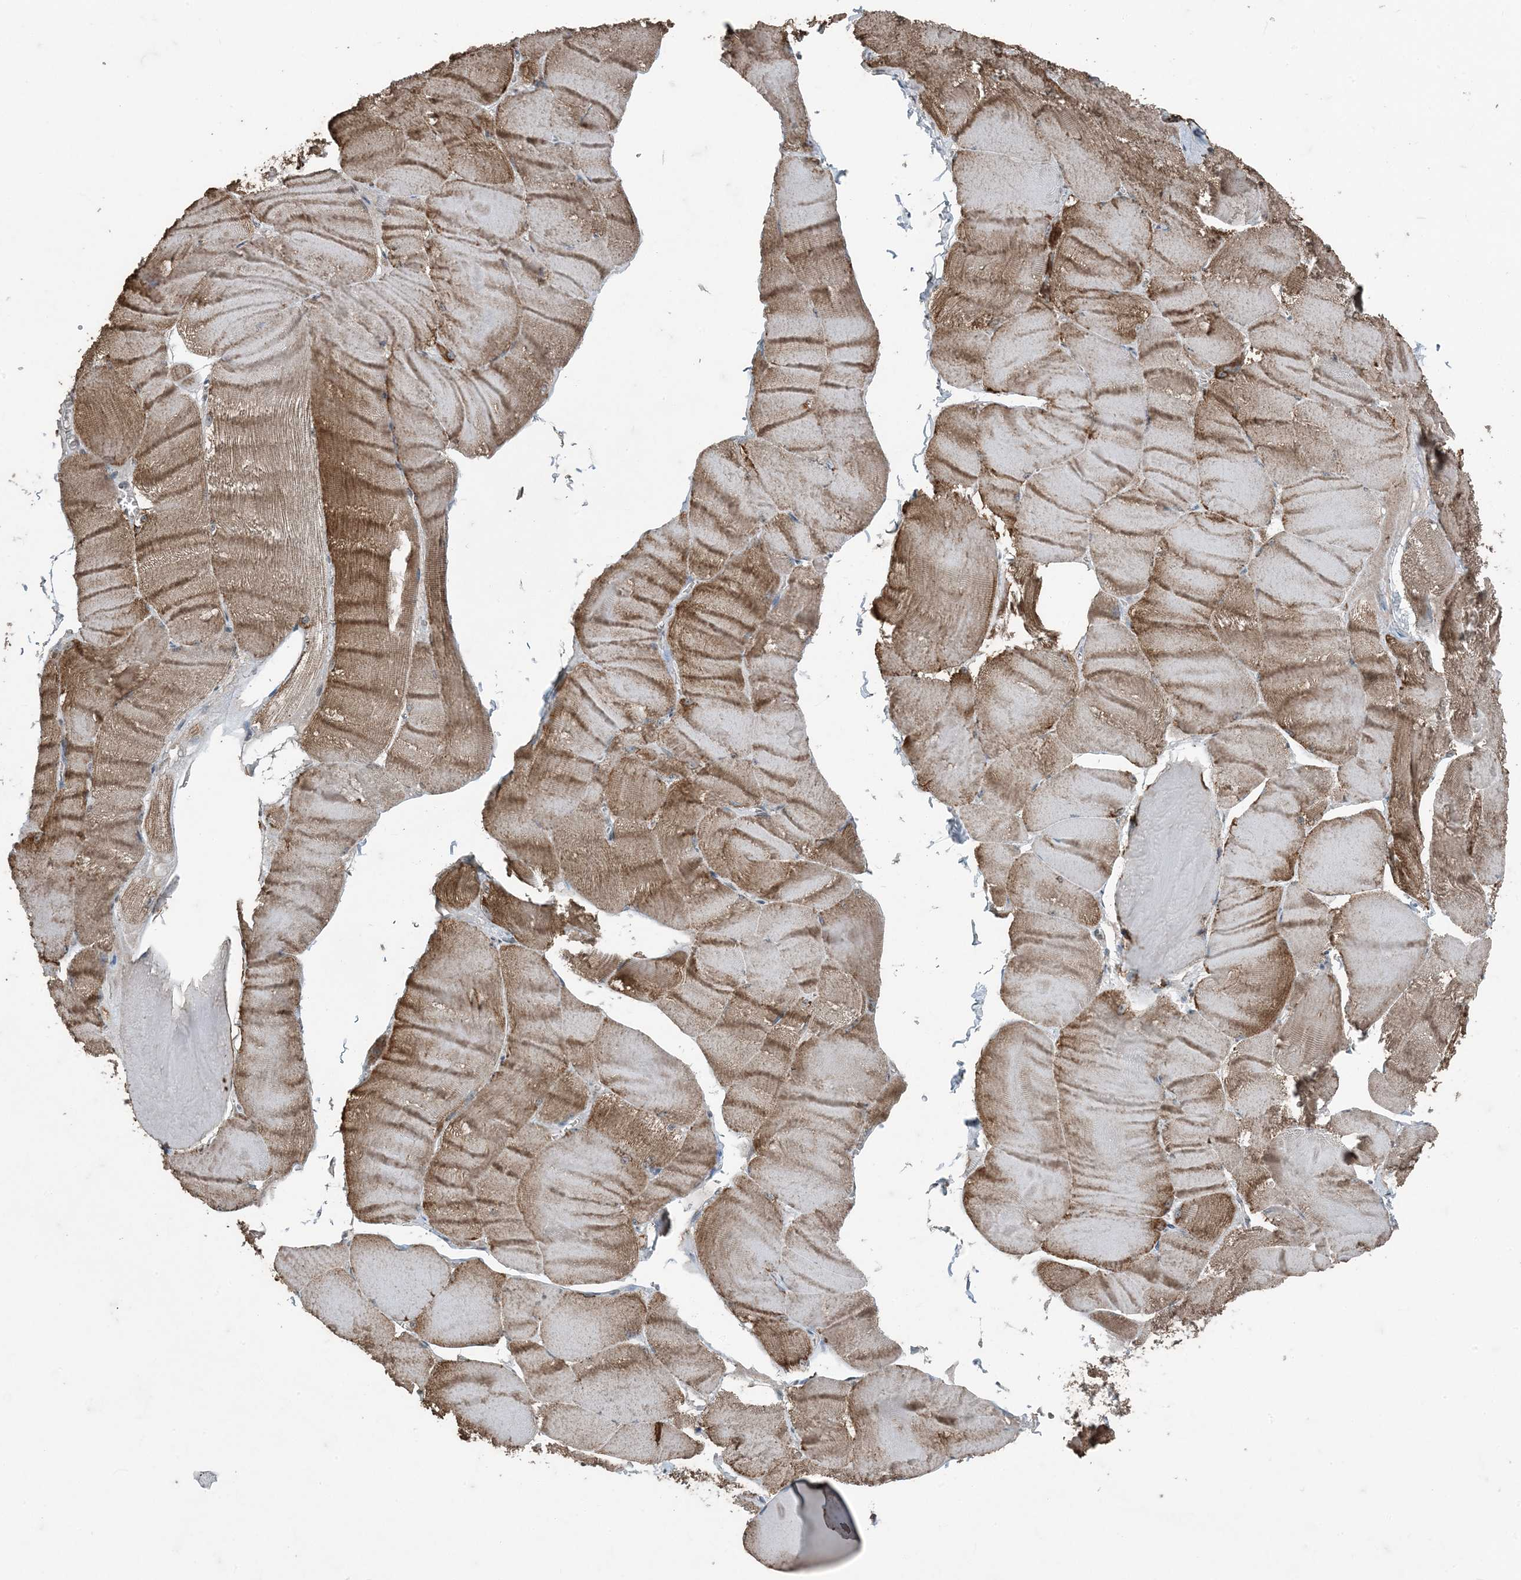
{"staining": {"intensity": "moderate", "quantity": ">75%", "location": "cytoplasmic/membranous"}, "tissue": "skeletal muscle", "cell_type": "Myocytes", "image_type": "normal", "snomed": [{"axis": "morphology", "description": "Normal tissue, NOS"}, {"axis": "morphology", "description": "Basal cell carcinoma"}, {"axis": "topography", "description": "Skeletal muscle"}], "caption": "A brown stain highlights moderate cytoplasmic/membranous staining of a protein in myocytes of benign human skeletal muscle. The staining is performed using DAB brown chromogen to label protein expression. The nuclei are counter-stained blue using hematoxylin.", "gene": "GNL1", "patient": {"sex": "female", "age": 64}}